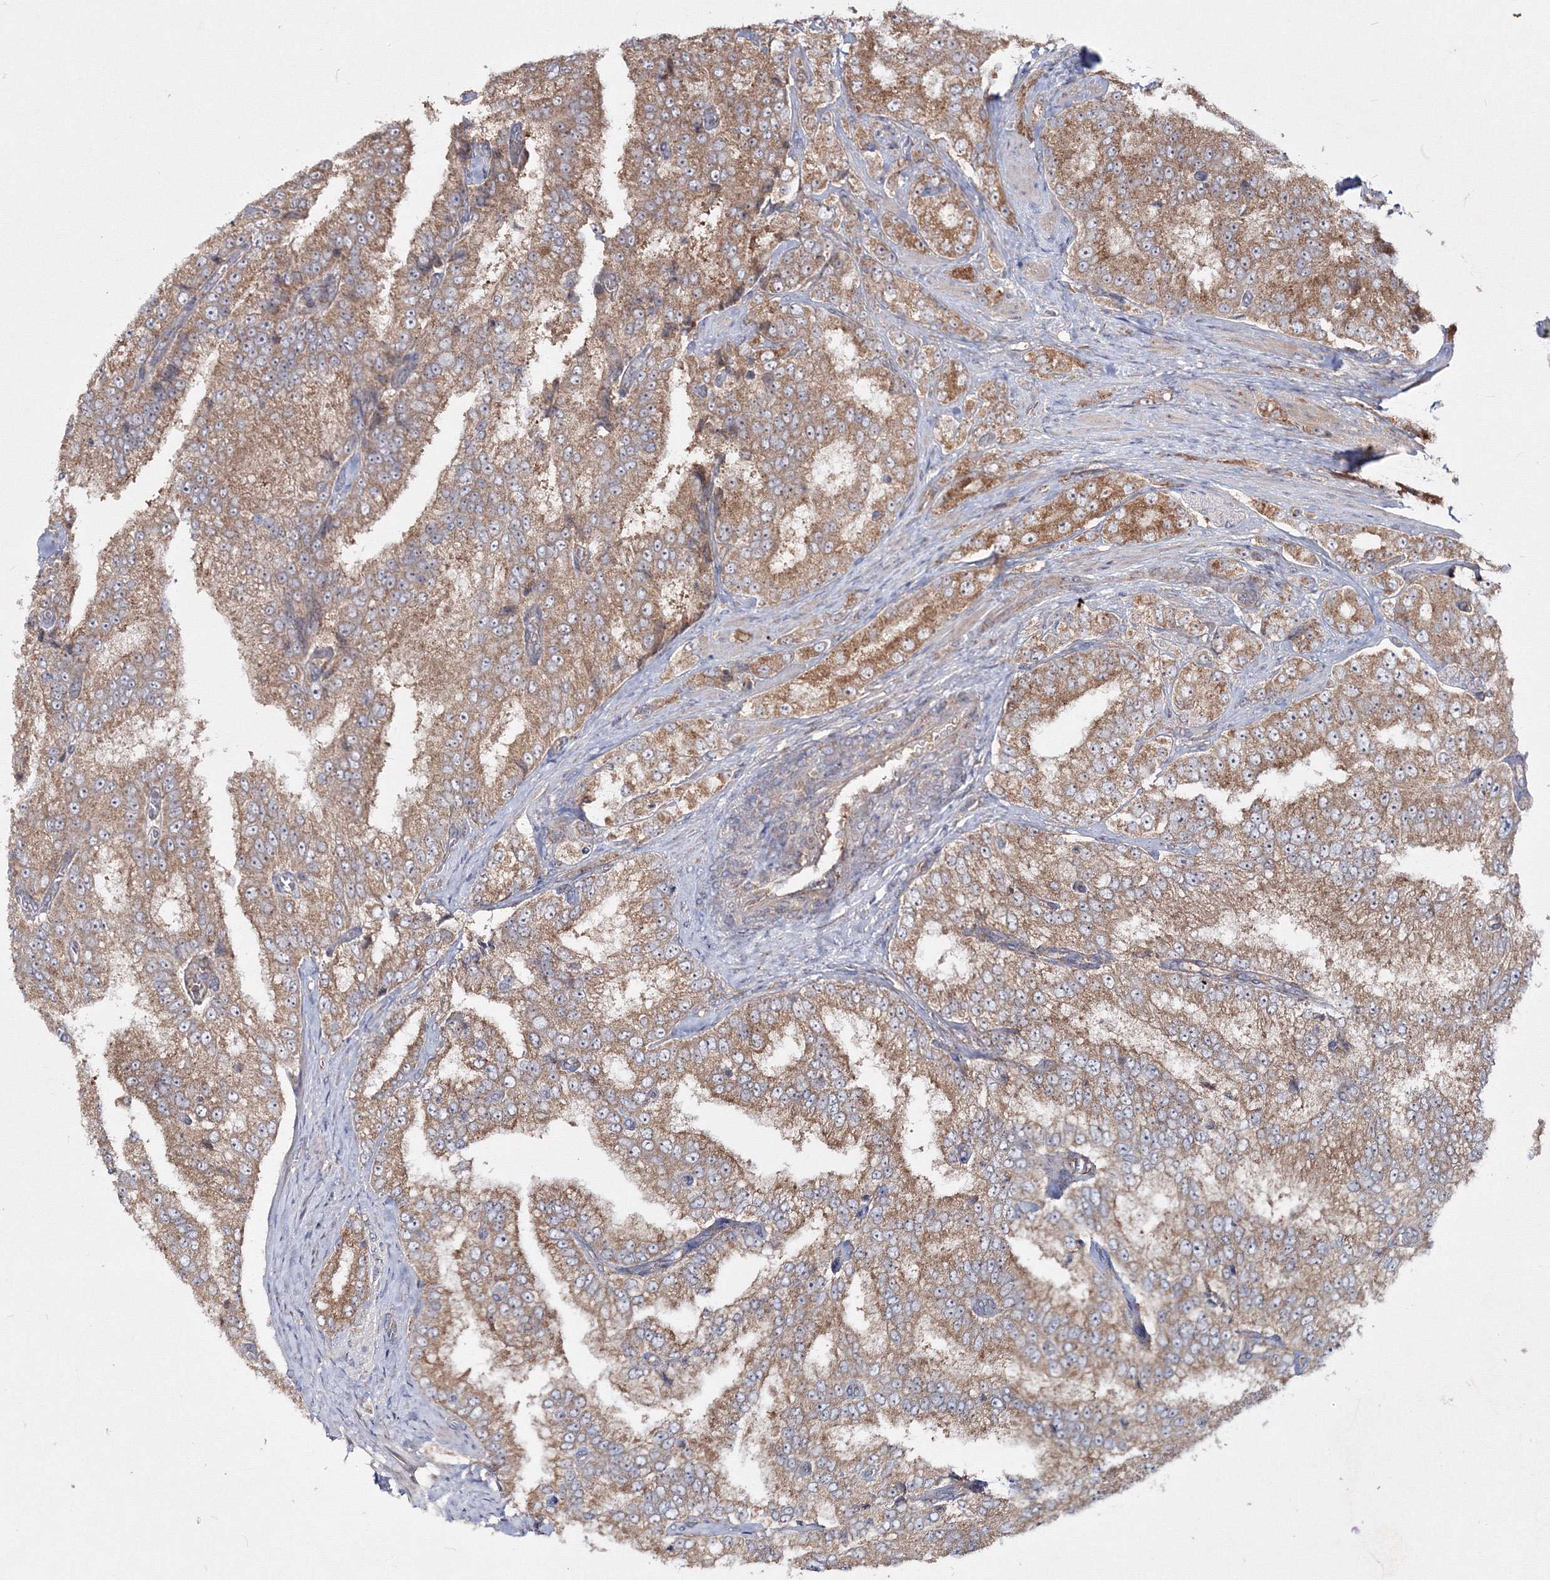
{"staining": {"intensity": "moderate", "quantity": ">75%", "location": "cytoplasmic/membranous"}, "tissue": "prostate cancer", "cell_type": "Tumor cells", "image_type": "cancer", "snomed": [{"axis": "morphology", "description": "Adenocarcinoma, High grade"}, {"axis": "topography", "description": "Prostate"}], "caption": "Human high-grade adenocarcinoma (prostate) stained with a brown dye exhibits moderate cytoplasmic/membranous positive staining in about >75% of tumor cells.", "gene": "PEX13", "patient": {"sex": "male", "age": 58}}